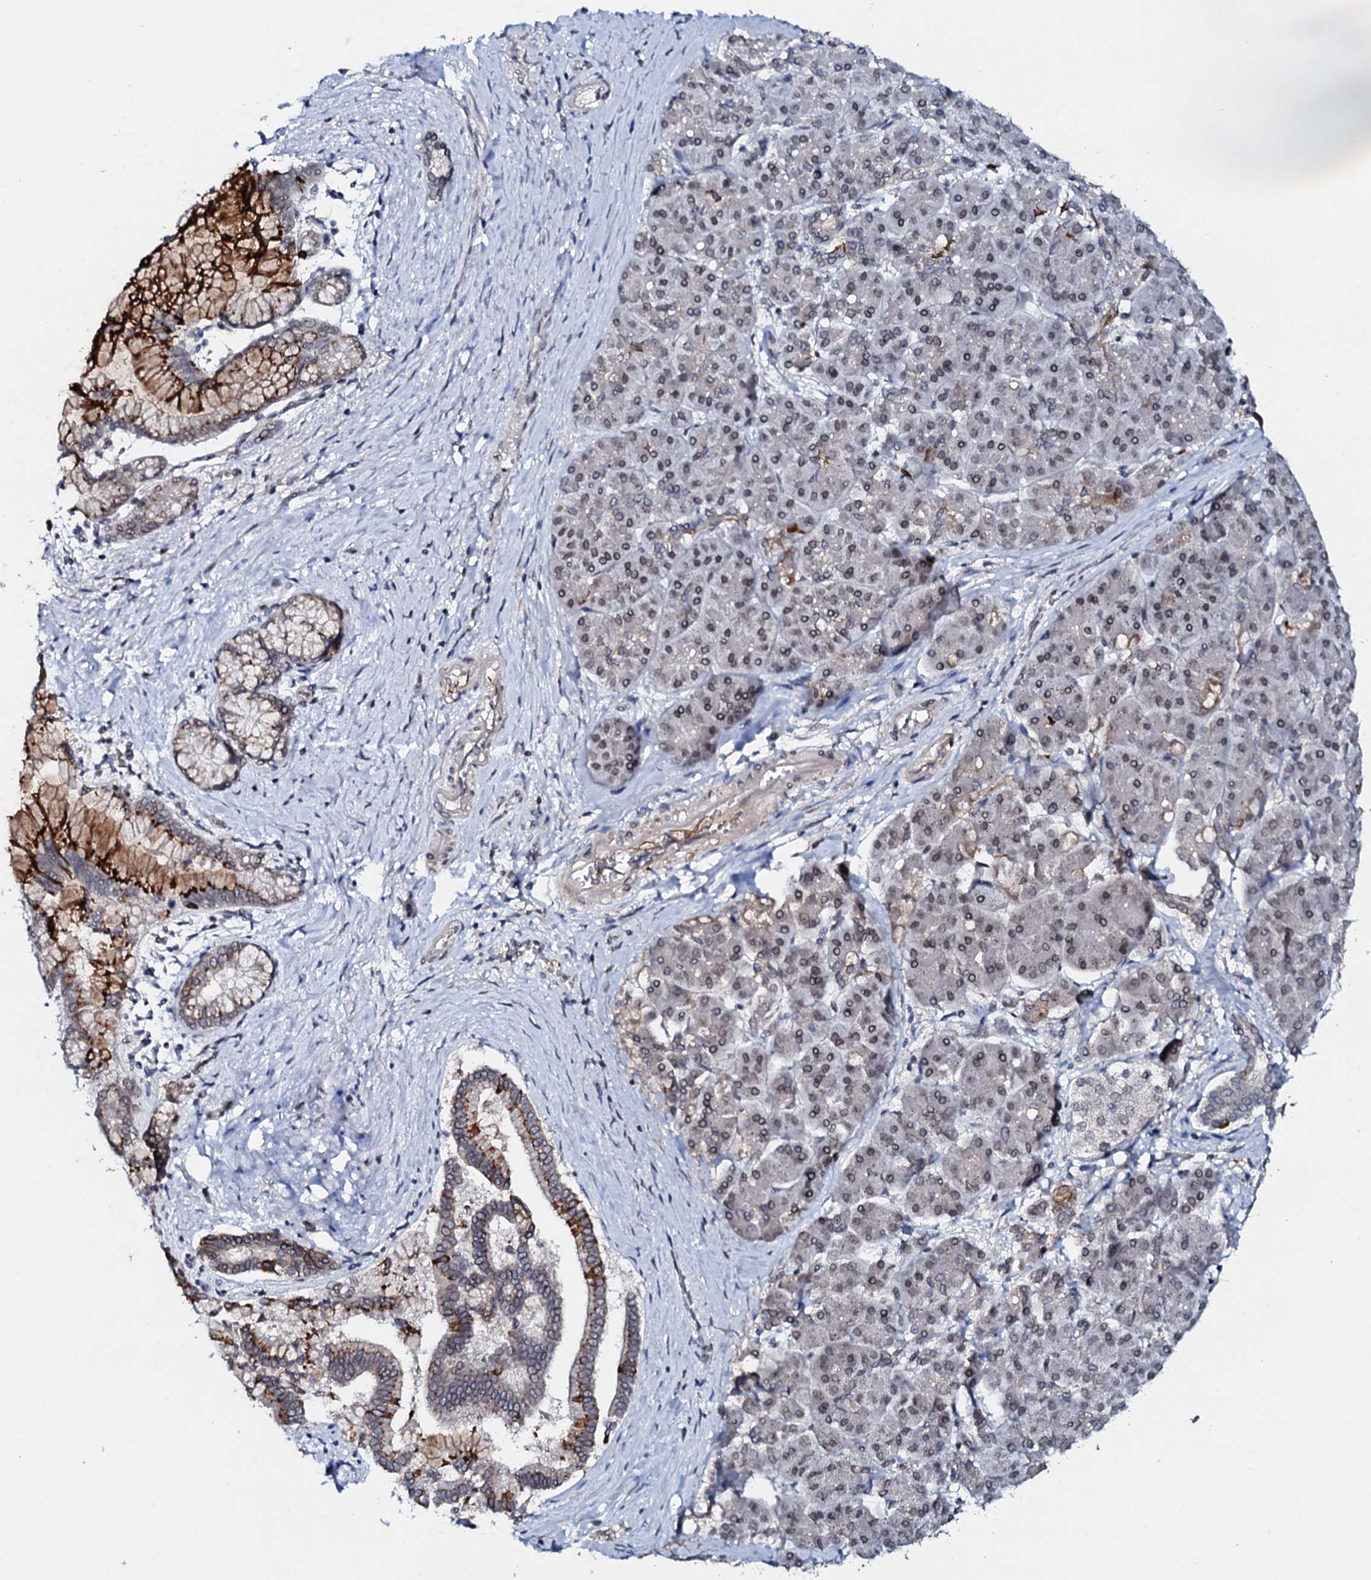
{"staining": {"intensity": "strong", "quantity": "<25%", "location": "cytoplasmic/membranous"}, "tissue": "pancreatic cancer", "cell_type": "Tumor cells", "image_type": "cancer", "snomed": [{"axis": "morphology", "description": "Normal tissue, NOS"}, {"axis": "morphology", "description": "Adenocarcinoma, NOS"}, {"axis": "topography", "description": "Pancreas"}], "caption": "Pancreatic cancer (adenocarcinoma) stained with a protein marker displays strong staining in tumor cells.", "gene": "SNTA1", "patient": {"sex": "female", "age": 68}}